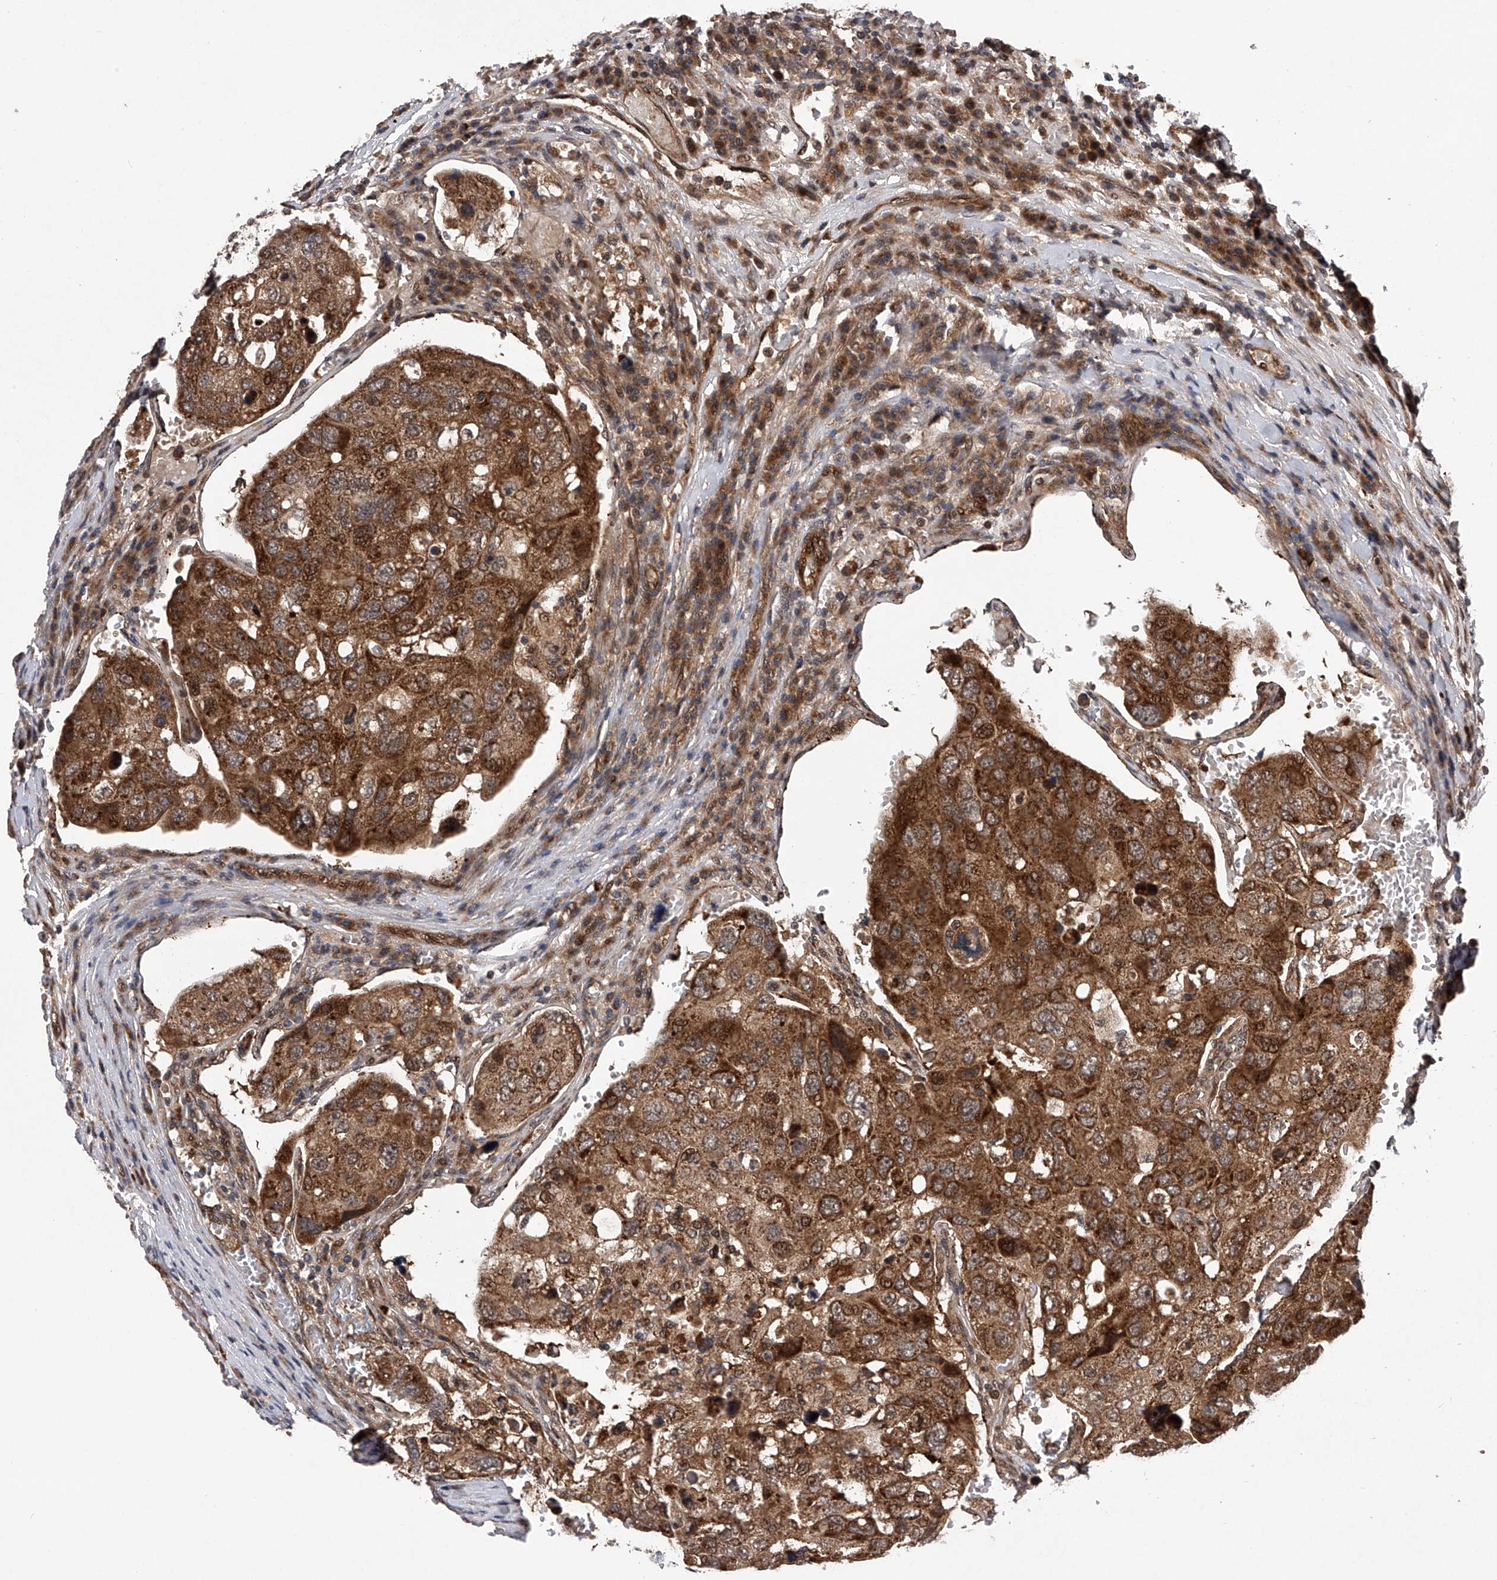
{"staining": {"intensity": "strong", "quantity": ">75%", "location": "cytoplasmic/membranous"}, "tissue": "urothelial cancer", "cell_type": "Tumor cells", "image_type": "cancer", "snomed": [{"axis": "morphology", "description": "Urothelial carcinoma, High grade"}, {"axis": "topography", "description": "Lymph node"}, {"axis": "topography", "description": "Urinary bladder"}], "caption": "DAB immunohistochemical staining of human high-grade urothelial carcinoma shows strong cytoplasmic/membranous protein expression in about >75% of tumor cells. (DAB IHC with brightfield microscopy, high magnification).", "gene": "MAP3K11", "patient": {"sex": "male", "age": 51}}